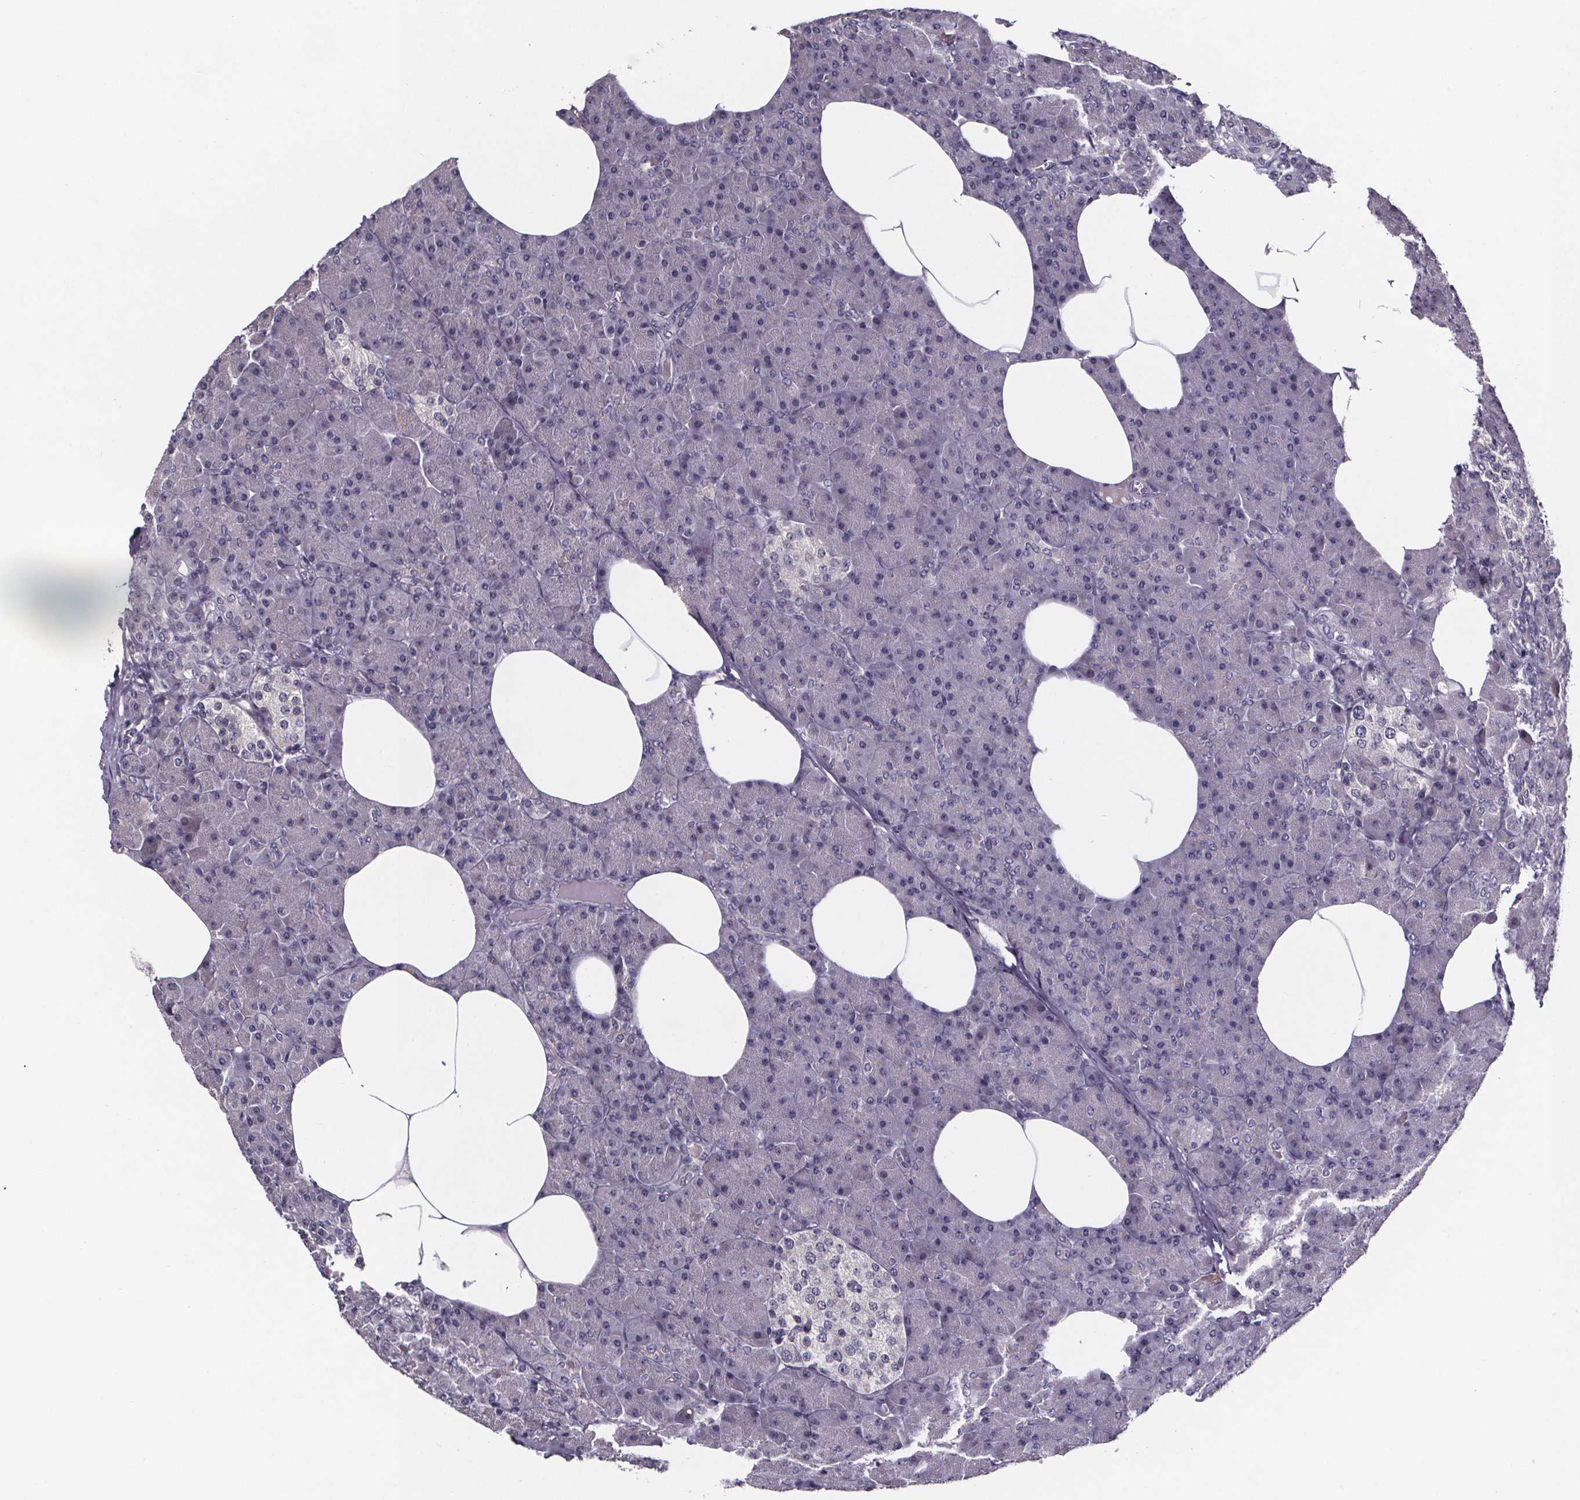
{"staining": {"intensity": "negative", "quantity": "none", "location": "none"}, "tissue": "pancreas", "cell_type": "Exocrine glandular cells", "image_type": "normal", "snomed": [{"axis": "morphology", "description": "Normal tissue, NOS"}, {"axis": "topography", "description": "Pancreas"}], "caption": "A high-resolution photomicrograph shows immunohistochemistry (IHC) staining of normal pancreas, which shows no significant positivity in exocrine glandular cells.", "gene": "NPHP4", "patient": {"sex": "female", "age": 45}}